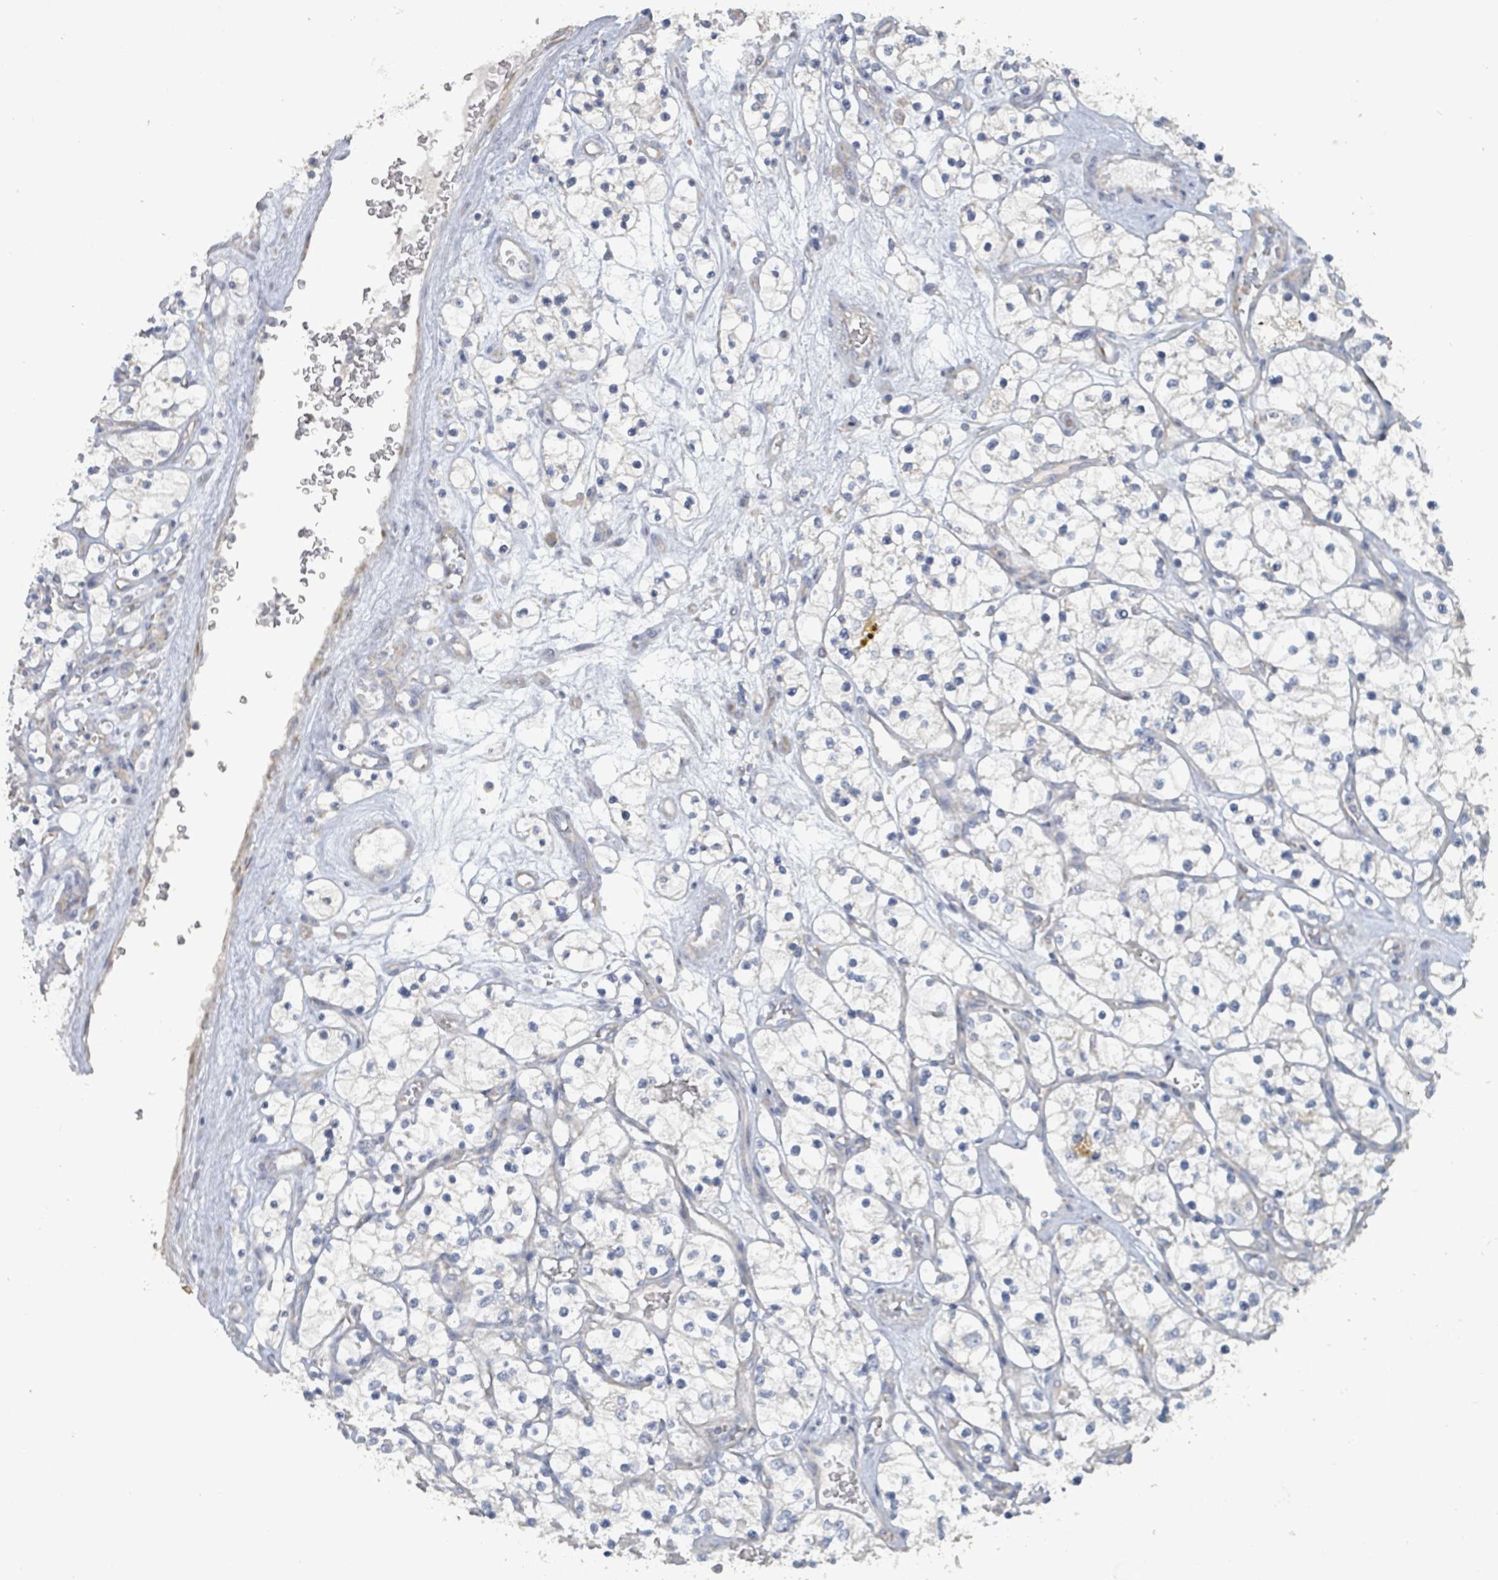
{"staining": {"intensity": "negative", "quantity": "none", "location": "none"}, "tissue": "renal cancer", "cell_type": "Tumor cells", "image_type": "cancer", "snomed": [{"axis": "morphology", "description": "Adenocarcinoma, NOS"}, {"axis": "topography", "description": "Kidney"}], "caption": "This is an IHC histopathology image of adenocarcinoma (renal). There is no positivity in tumor cells.", "gene": "RPL32", "patient": {"sex": "female", "age": 69}}